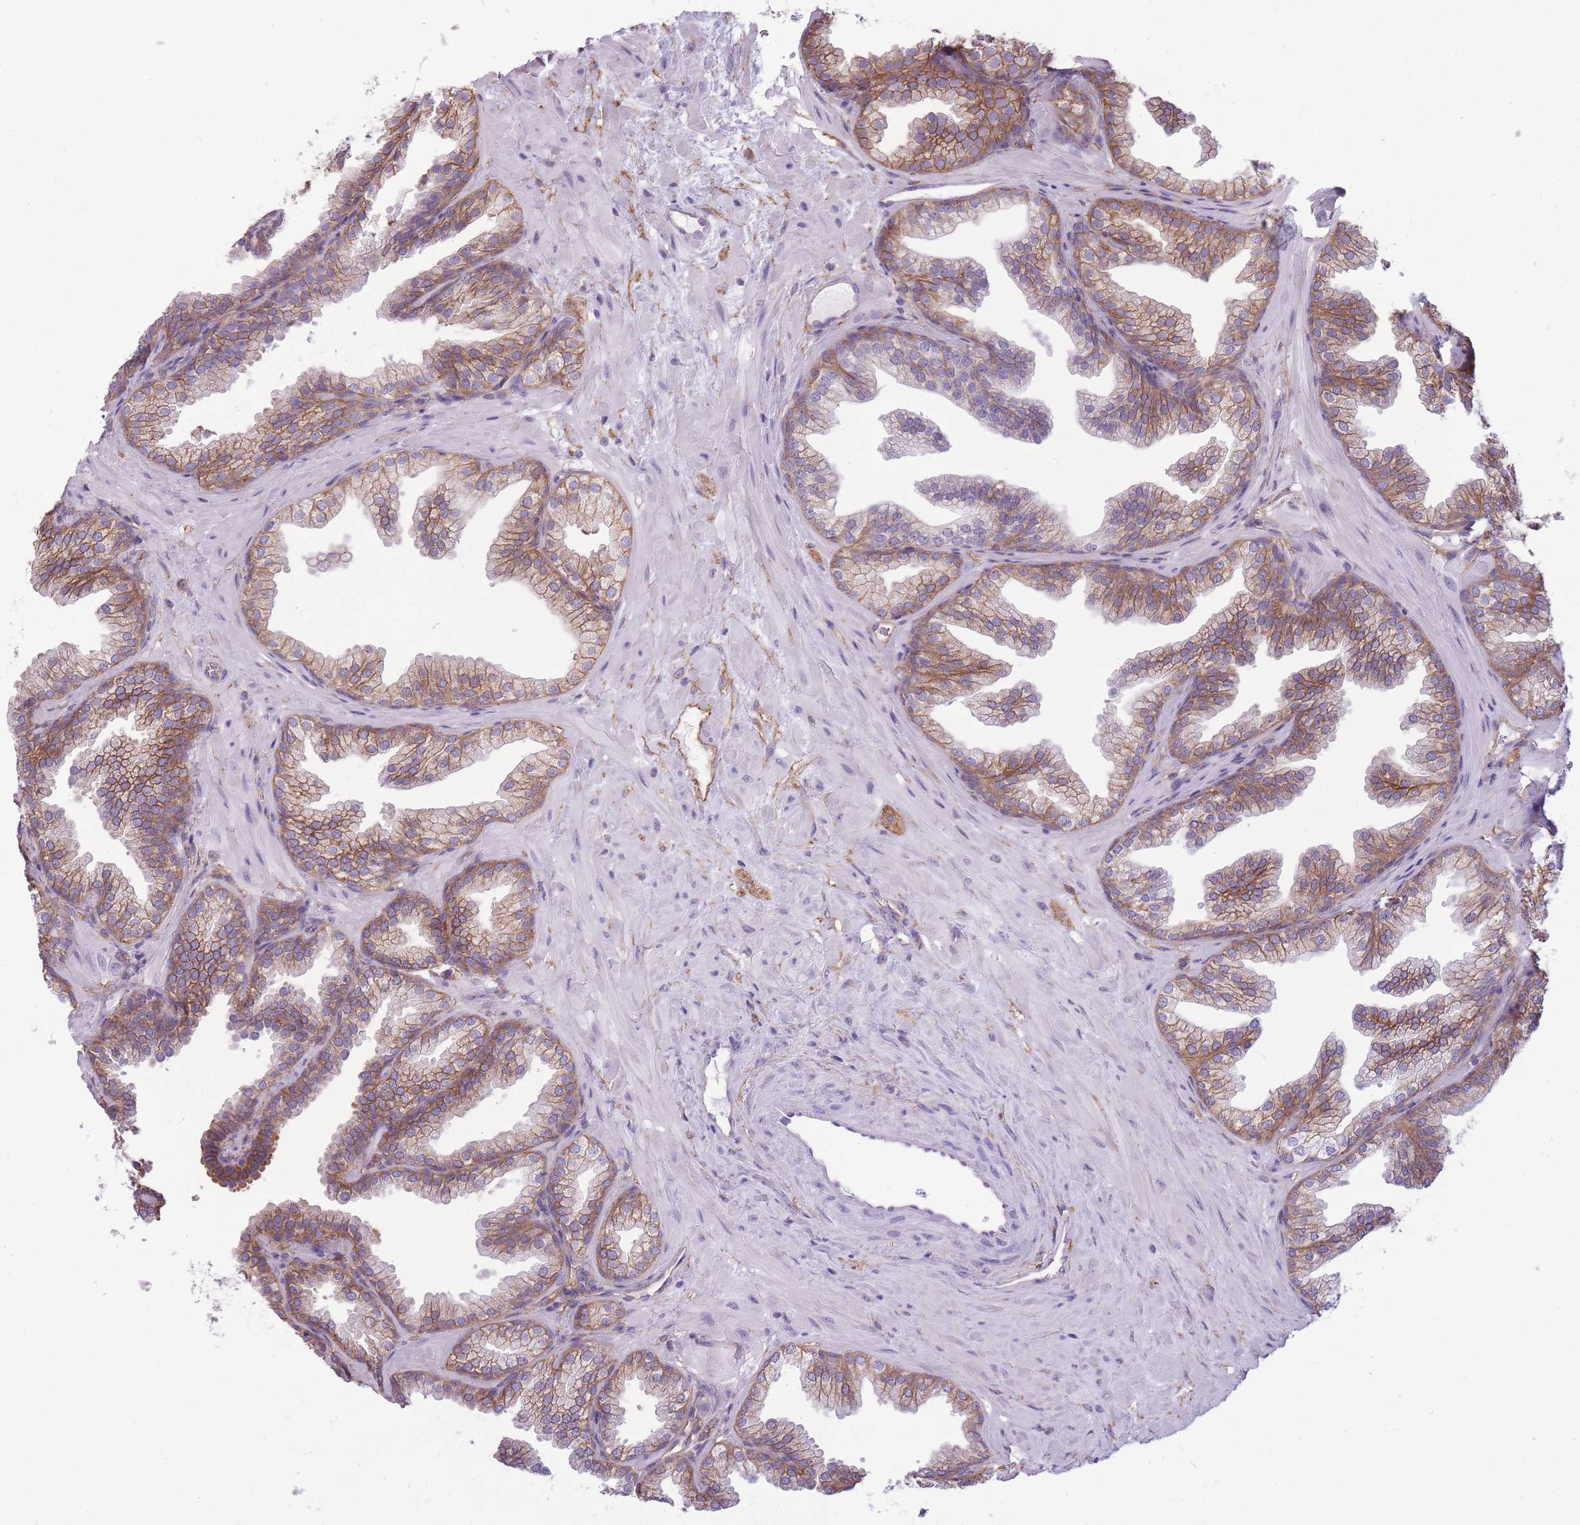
{"staining": {"intensity": "moderate", "quantity": "25%-75%", "location": "cytoplasmic/membranous"}, "tissue": "prostate", "cell_type": "Glandular cells", "image_type": "normal", "snomed": [{"axis": "morphology", "description": "Normal tissue, NOS"}, {"axis": "topography", "description": "Prostate"}], "caption": "Protein staining demonstrates moderate cytoplasmic/membranous expression in about 25%-75% of glandular cells in unremarkable prostate. The protein of interest is shown in brown color, while the nuclei are stained blue.", "gene": "ADD1", "patient": {"sex": "male", "age": 37}}